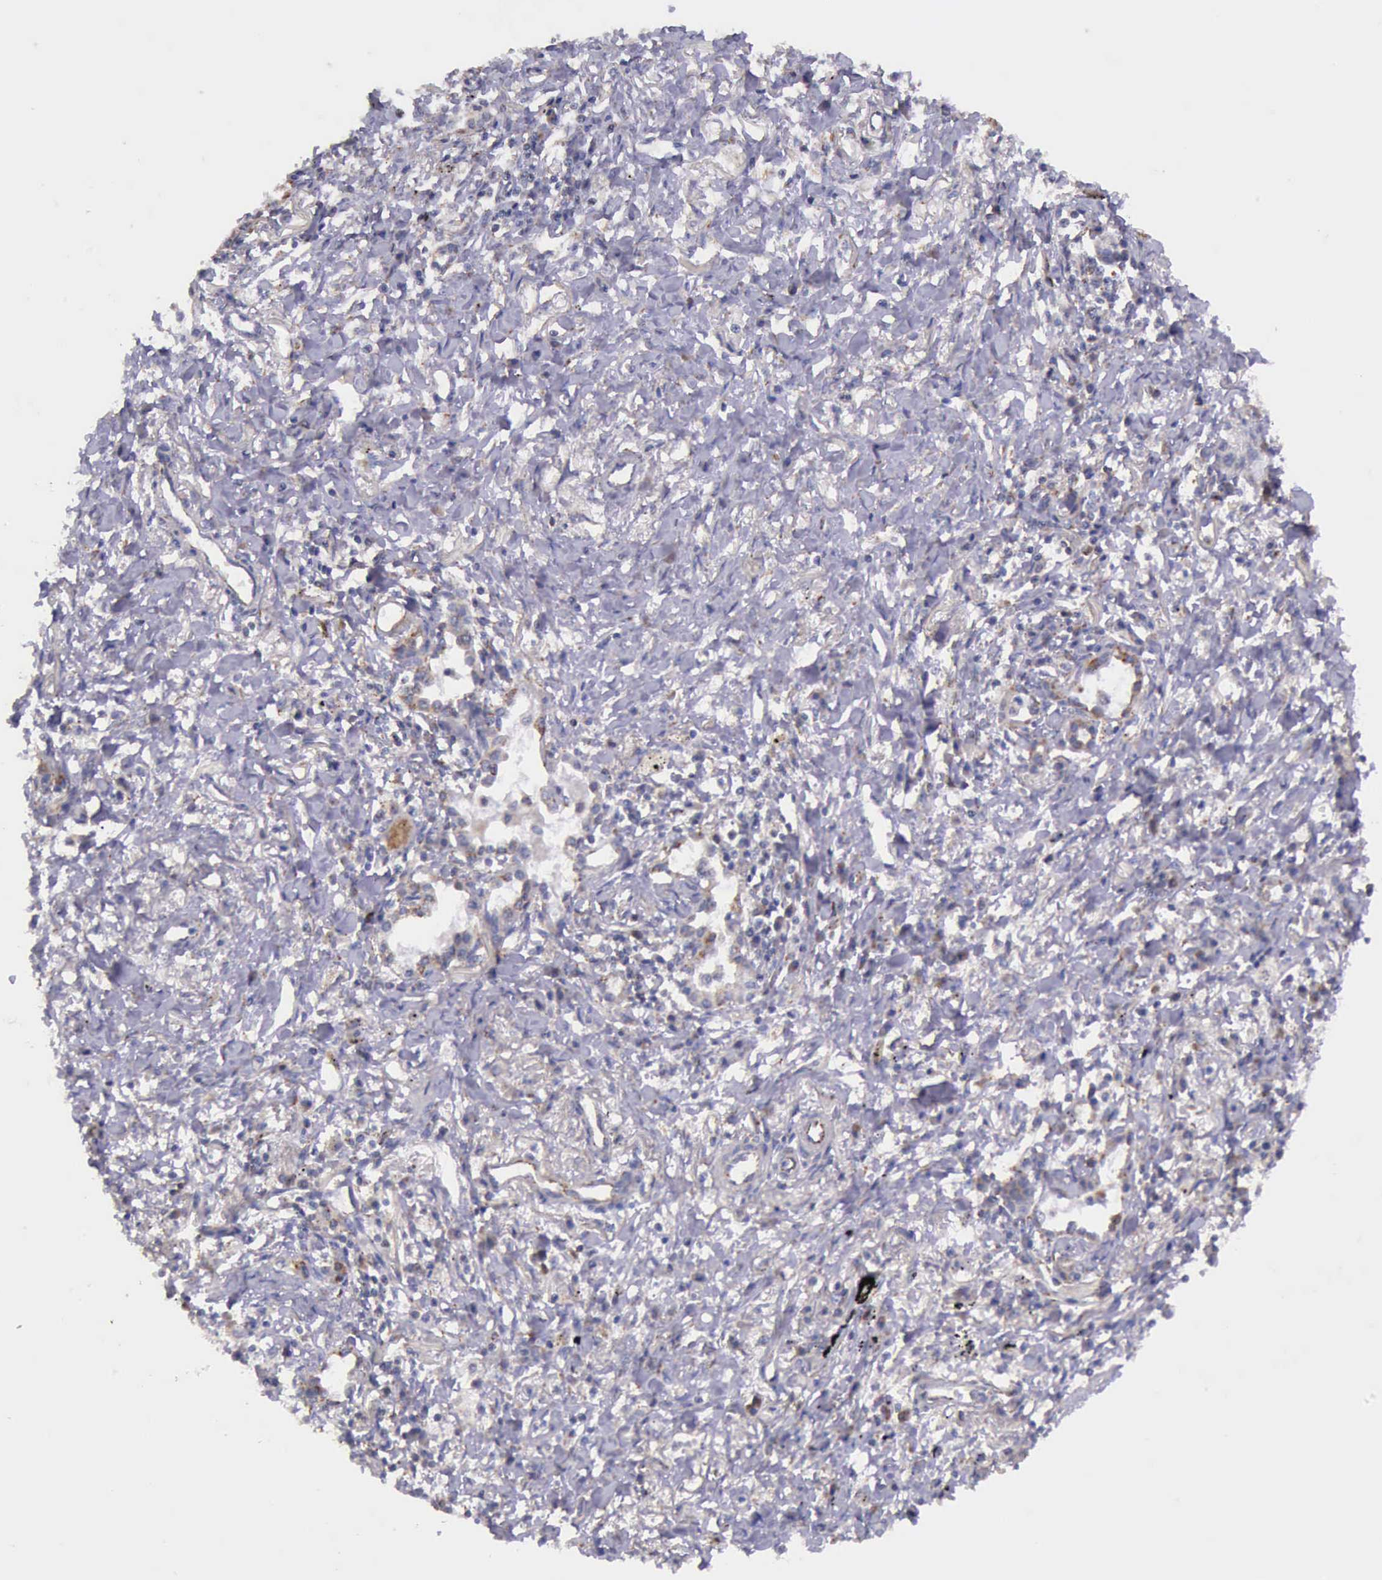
{"staining": {"intensity": "weak", "quantity": ">75%", "location": "cytoplasmic/membranous"}, "tissue": "lung cancer", "cell_type": "Tumor cells", "image_type": "cancer", "snomed": [{"axis": "morphology", "description": "Adenocarcinoma, NOS"}, {"axis": "topography", "description": "Lung"}], "caption": "The photomicrograph shows immunohistochemical staining of adenocarcinoma (lung). There is weak cytoplasmic/membranous staining is appreciated in approximately >75% of tumor cells.", "gene": "TXN2", "patient": {"sex": "male", "age": 60}}